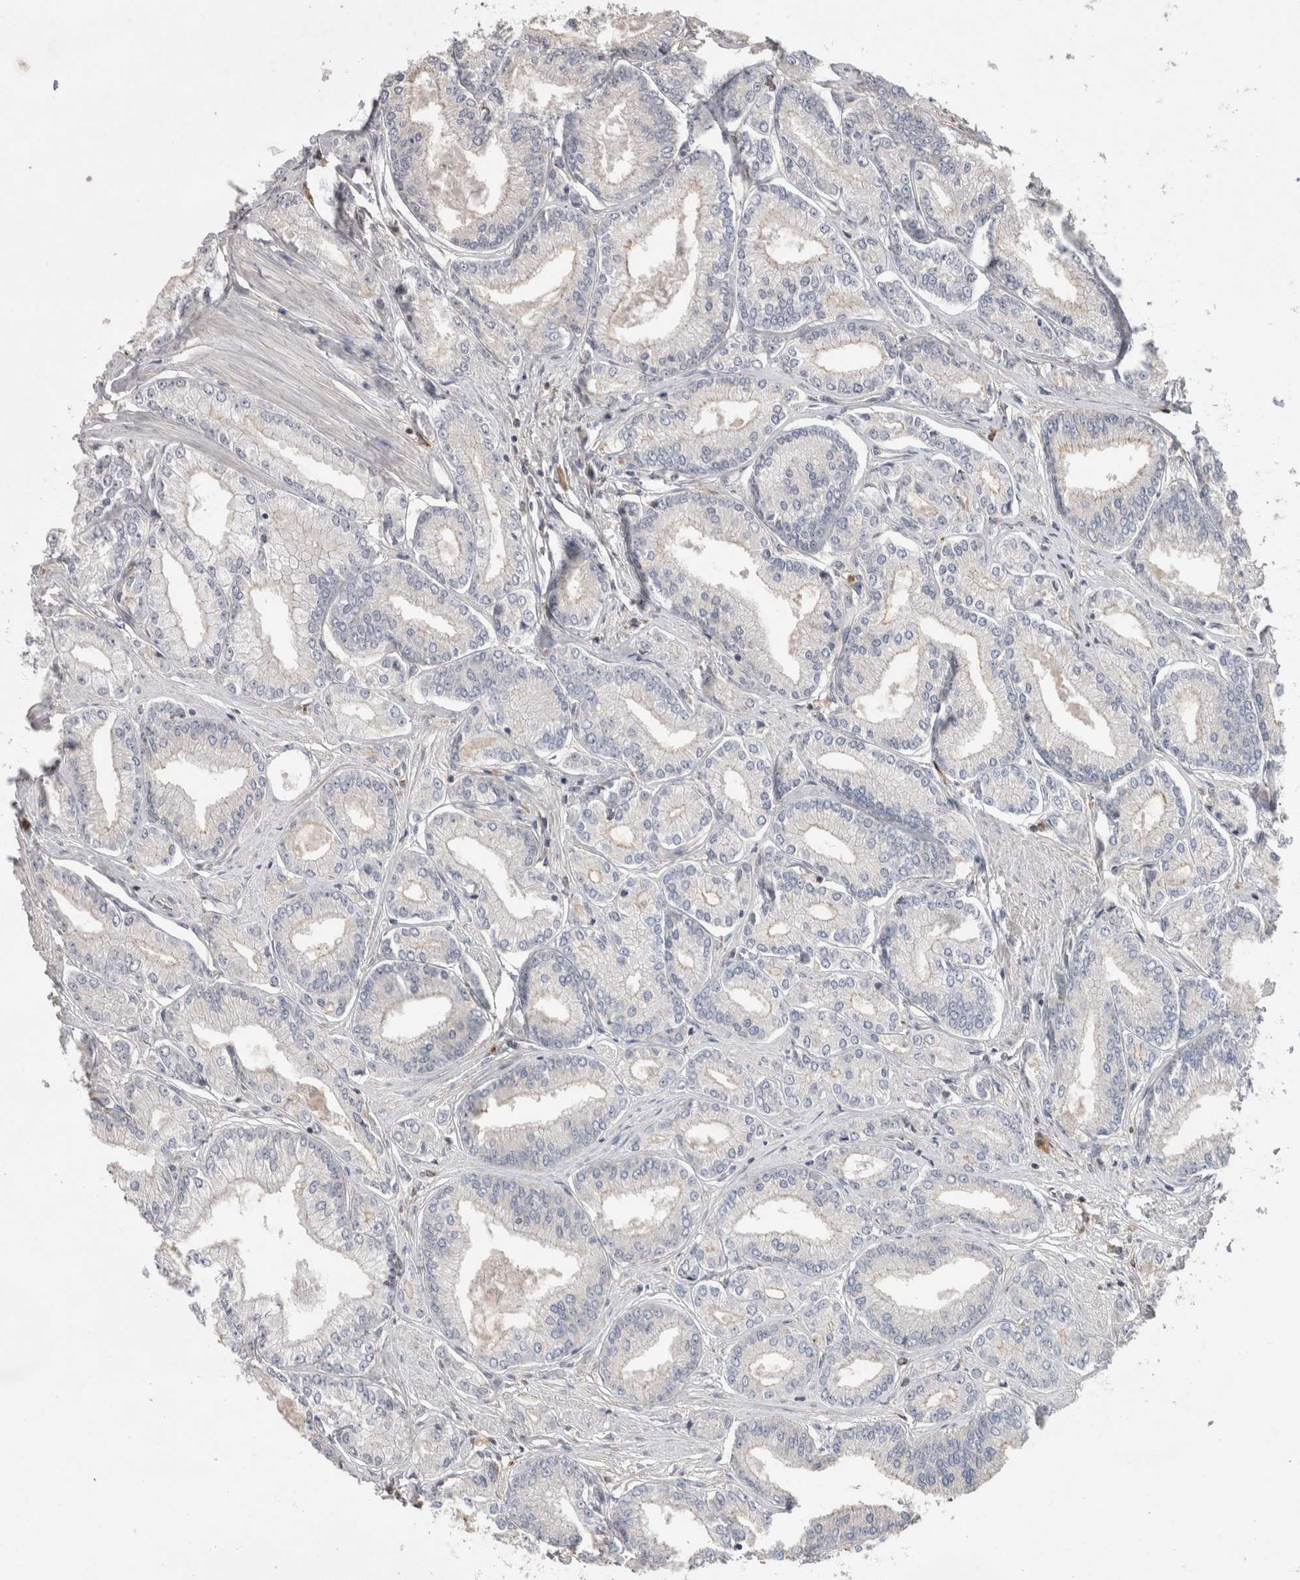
{"staining": {"intensity": "negative", "quantity": "none", "location": "none"}, "tissue": "prostate cancer", "cell_type": "Tumor cells", "image_type": "cancer", "snomed": [{"axis": "morphology", "description": "Adenocarcinoma, Low grade"}, {"axis": "topography", "description": "Prostate"}], "caption": "The image exhibits no staining of tumor cells in prostate low-grade adenocarcinoma. The staining is performed using DAB brown chromogen with nuclei counter-stained in using hematoxylin.", "gene": "TRIM5", "patient": {"sex": "male", "age": 52}}